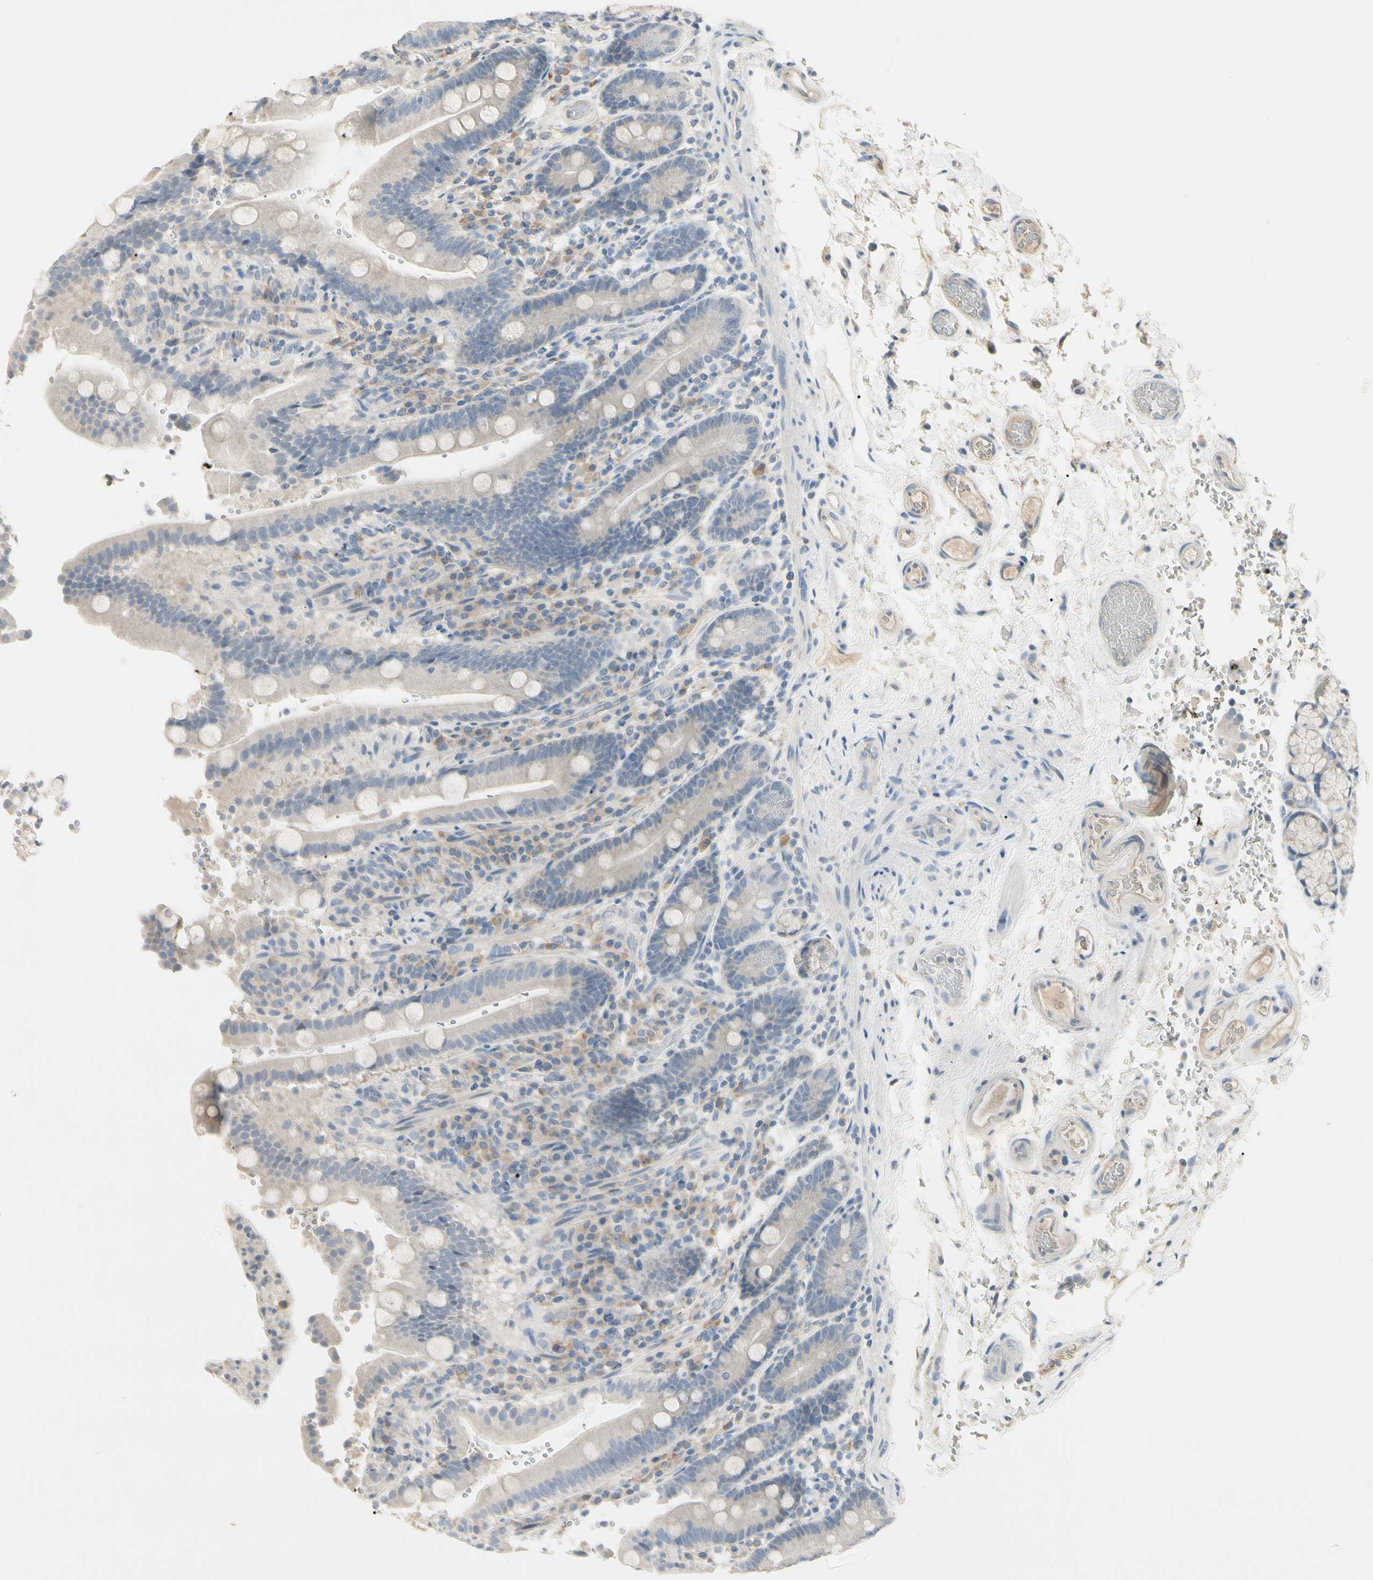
{"staining": {"intensity": "negative", "quantity": "none", "location": "none"}, "tissue": "duodenum", "cell_type": "Glandular cells", "image_type": "normal", "snomed": [{"axis": "morphology", "description": "Normal tissue, NOS"}, {"axis": "topography", "description": "Small intestine, NOS"}], "caption": "Glandular cells show no significant positivity in normal duodenum.", "gene": "PRSS21", "patient": {"sex": "female", "age": 71}}